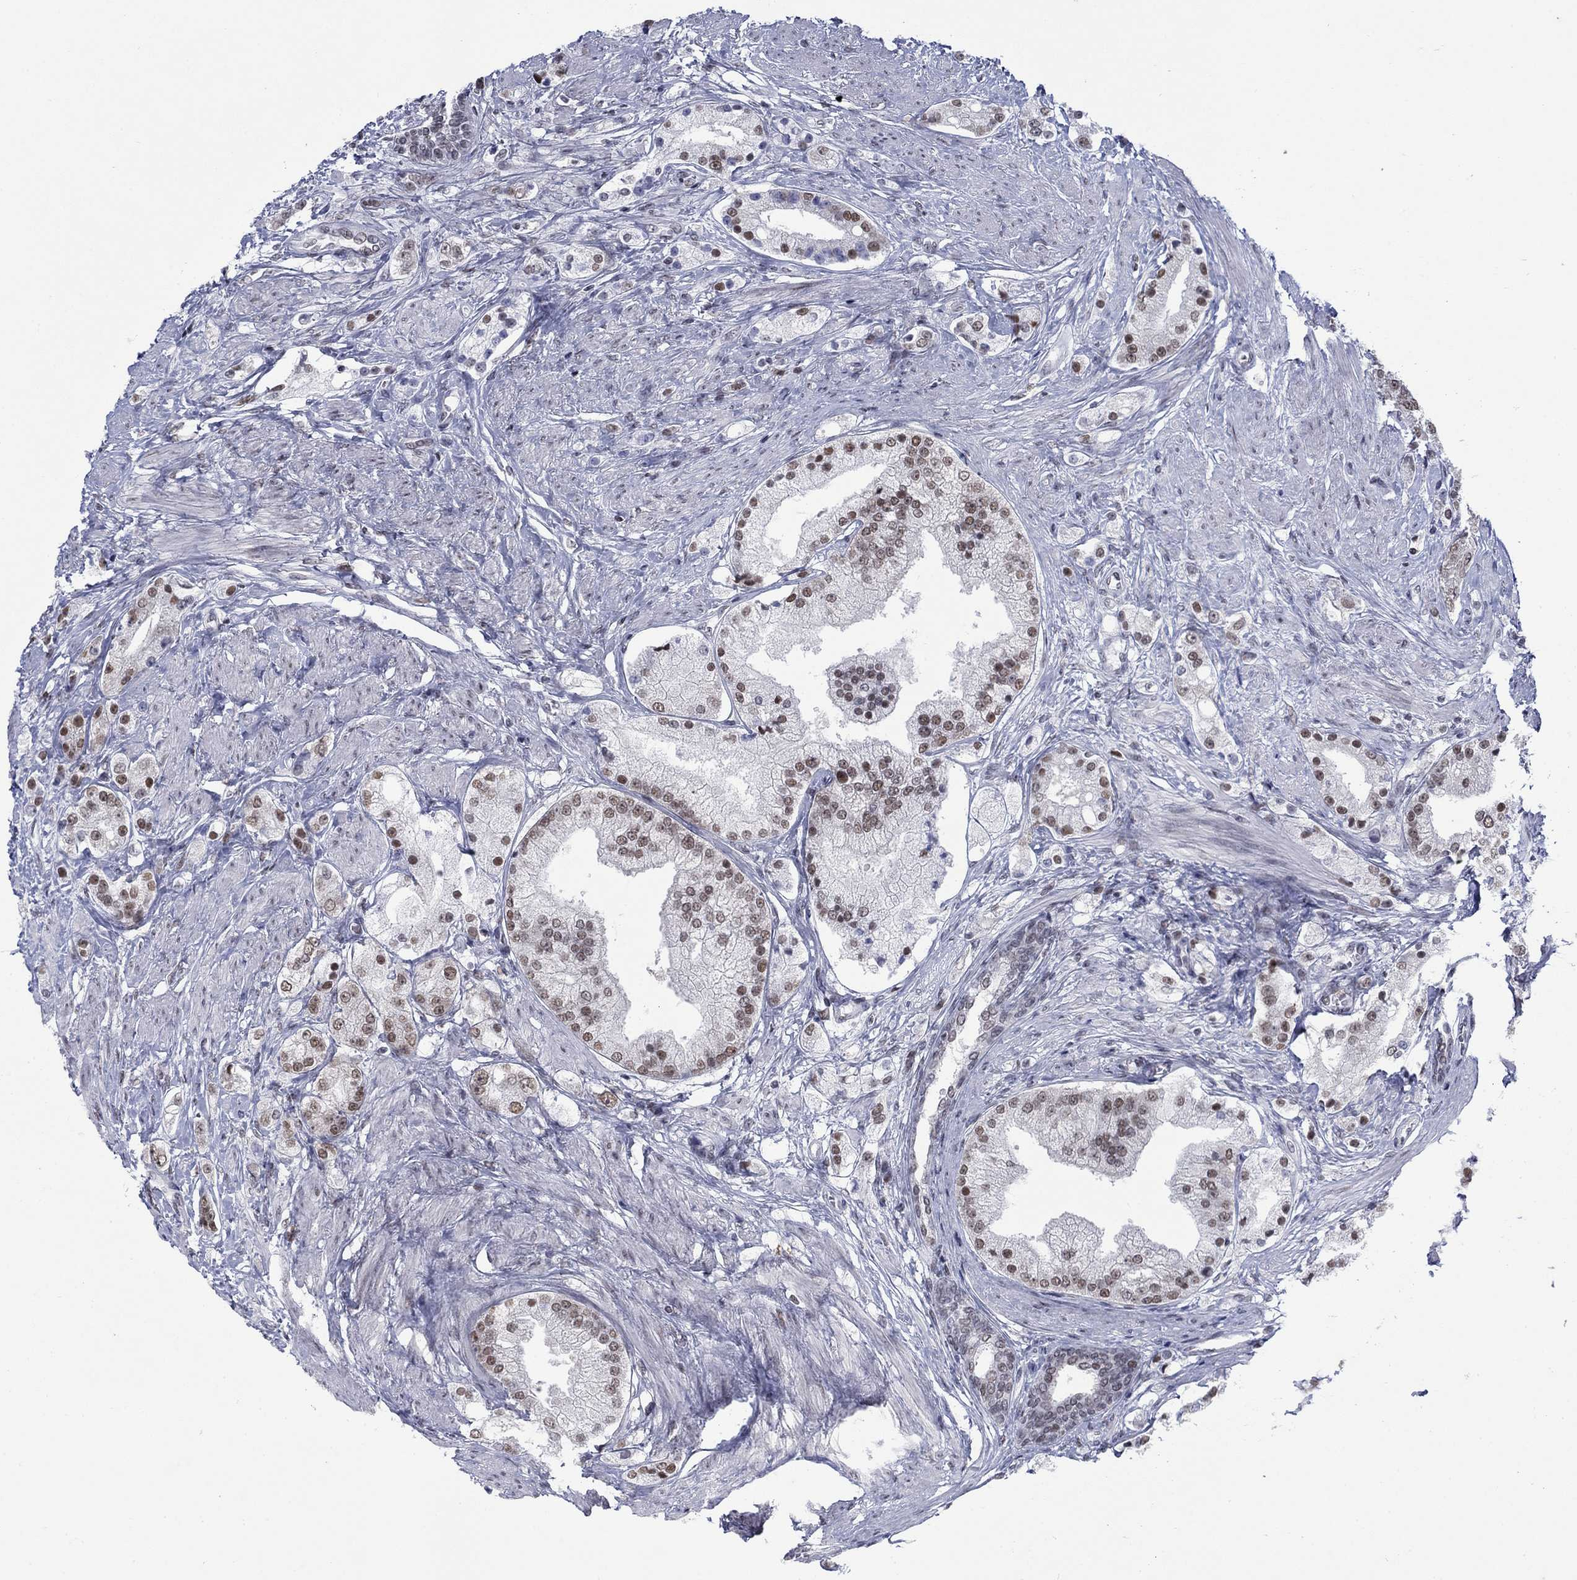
{"staining": {"intensity": "moderate", "quantity": "25%-75%", "location": "nuclear"}, "tissue": "prostate cancer", "cell_type": "Tumor cells", "image_type": "cancer", "snomed": [{"axis": "morphology", "description": "Adenocarcinoma, NOS"}, {"axis": "topography", "description": "Prostate and seminal vesicle, NOS"}, {"axis": "topography", "description": "Prostate"}], "caption": "Protein analysis of prostate cancer tissue reveals moderate nuclear staining in about 25%-75% of tumor cells. (Brightfield microscopy of DAB IHC at high magnification).", "gene": "NPAS3", "patient": {"sex": "male", "age": 67}}